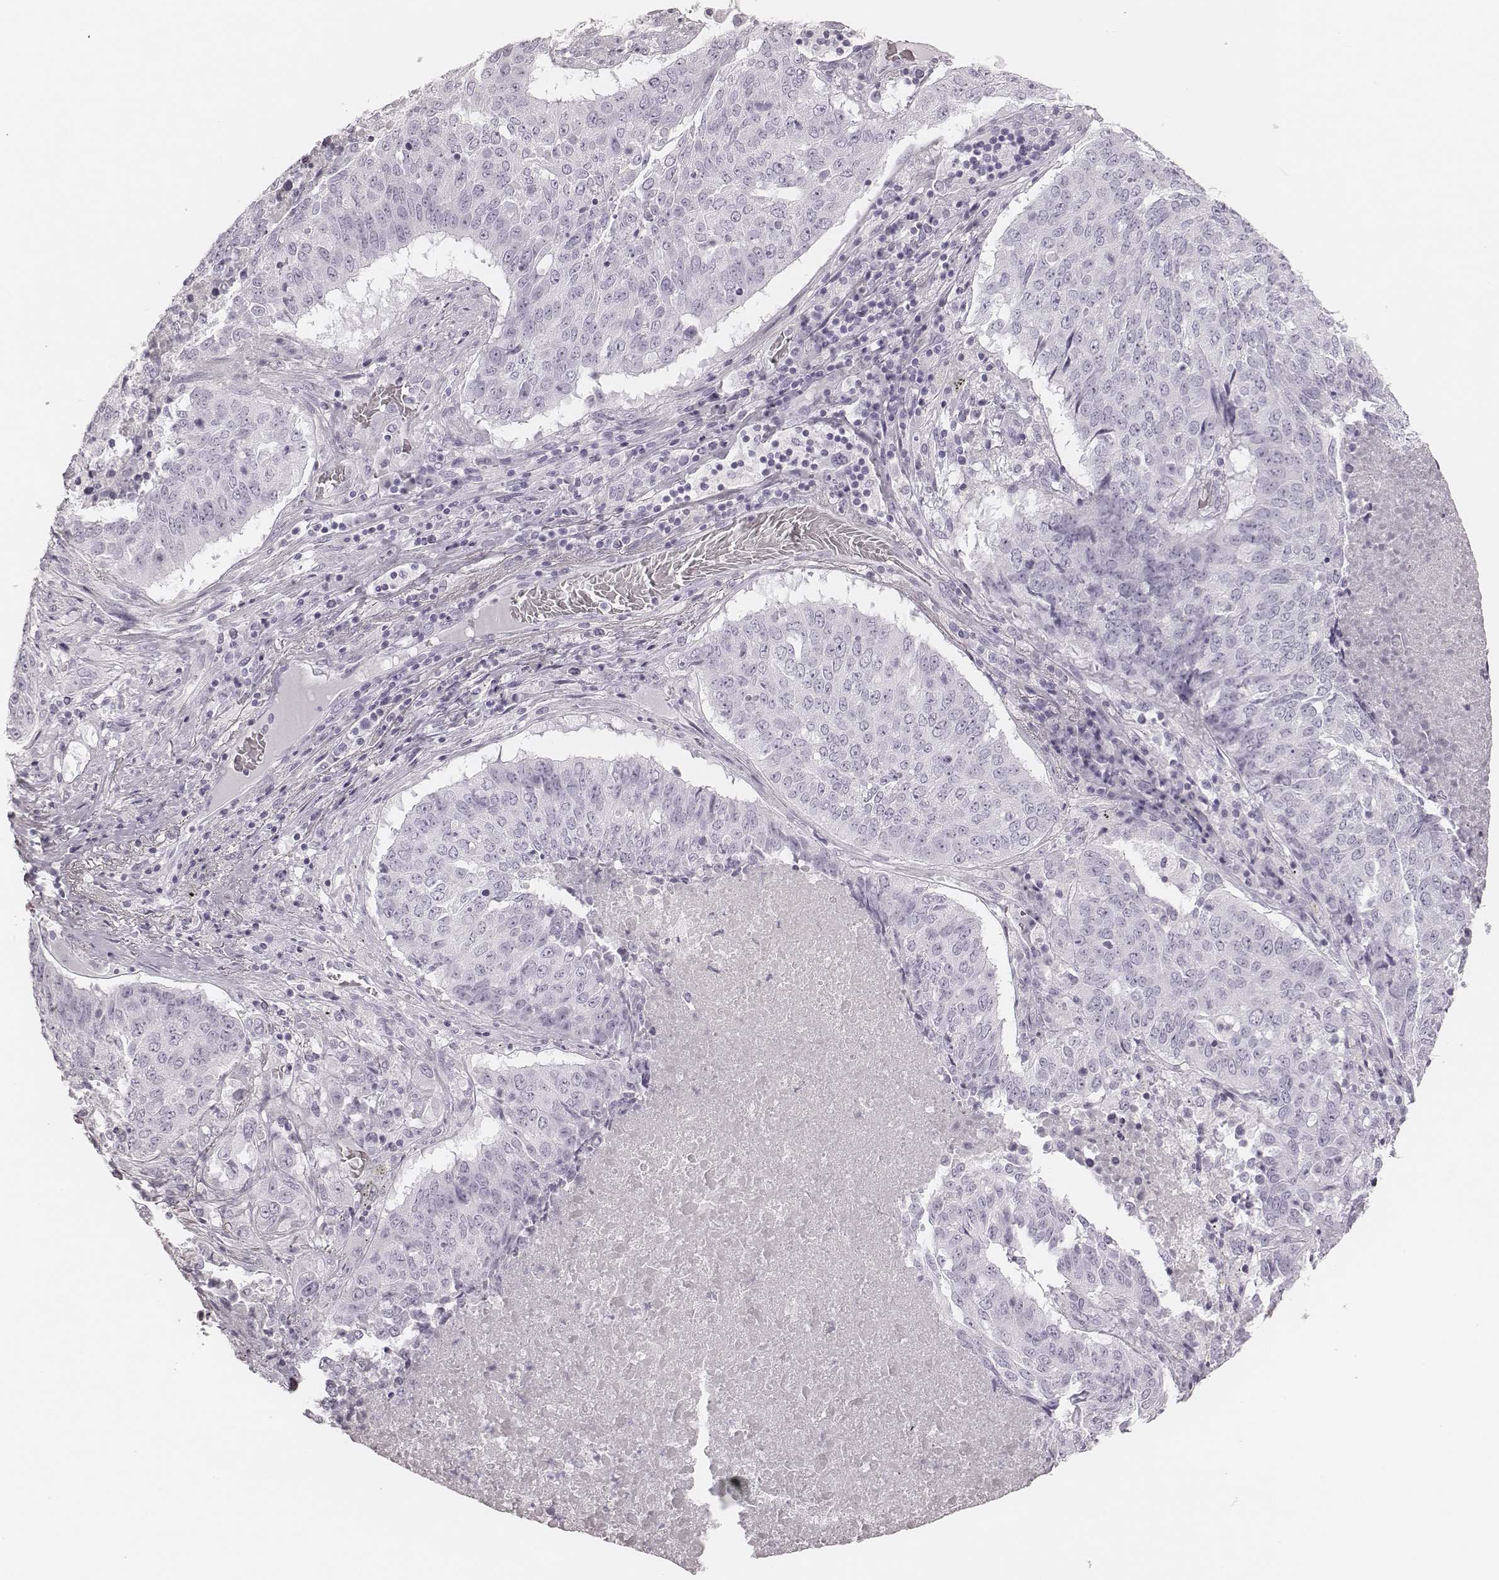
{"staining": {"intensity": "negative", "quantity": "none", "location": "none"}, "tissue": "lung cancer", "cell_type": "Tumor cells", "image_type": "cancer", "snomed": [{"axis": "morphology", "description": "Normal tissue, NOS"}, {"axis": "morphology", "description": "Squamous cell carcinoma, NOS"}, {"axis": "topography", "description": "Bronchus"}, {"axis": "topography", "description": "Lung"}], "caption": "Tumor cells are negative for brown protein staining in squamous cell carcinoma (lung).", "gene": "MSX1", "patient": {"sex": "male", "age": 64}}